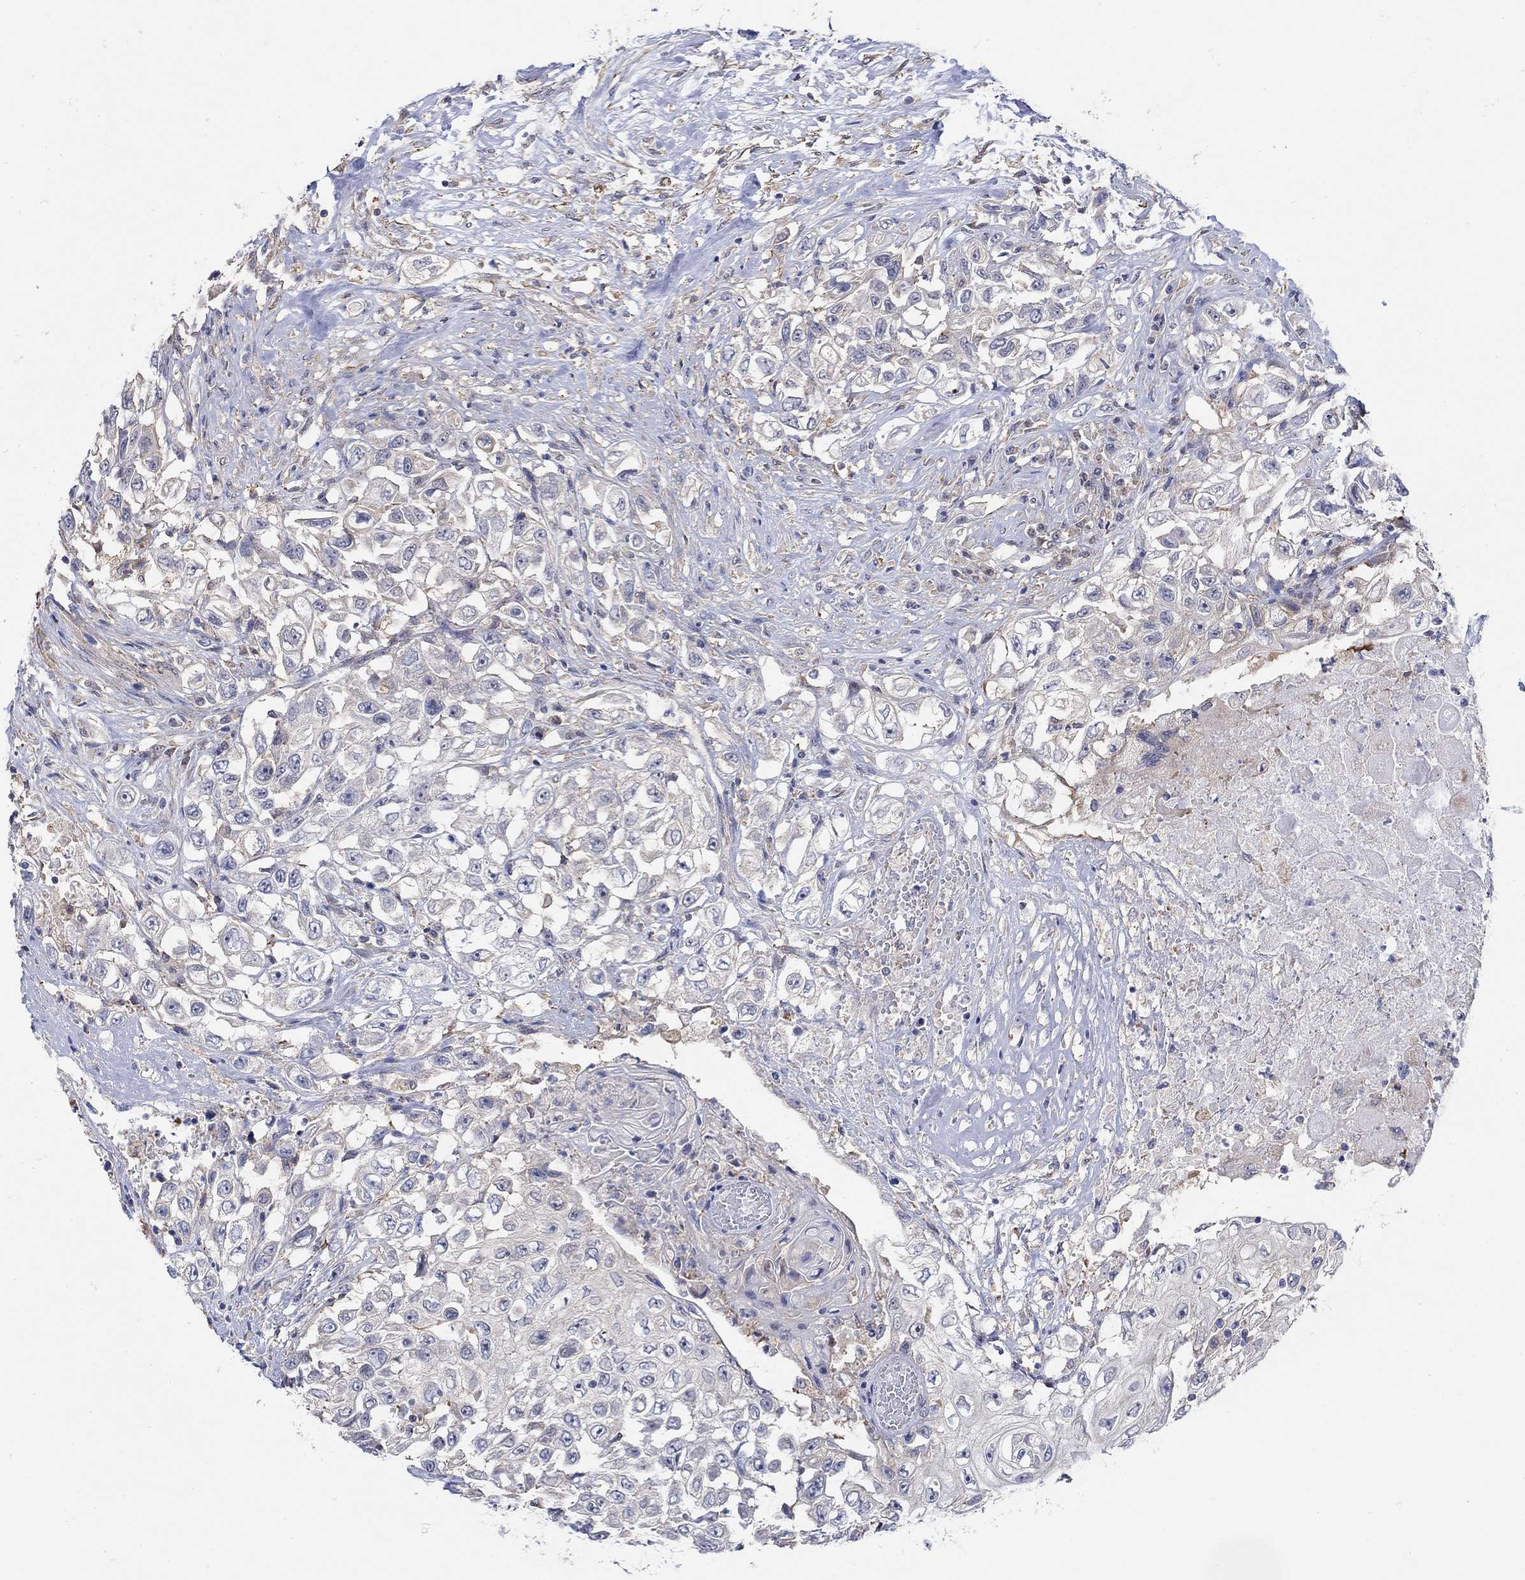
{"staining": {"intensity": "negative", "quantity": "none", "location": "none"}, "tissue": "urothelial cancer", "cell_type": "Tumor cells", "image_type": "cancer", "snomed": [{"axis": "morphology", "description": "Urothelial carcinoma, High grade"}, {"axis": "topography", "description": "Urinary bladder"}], "caption": "Tumor cells are negative for protein expression in human urothelial cancer. (Stains: DAB immunohistochemistry (IHC) with hematoxylin counter stain, Microscopy: brightfield microscopy at high magnification).", "gene": "TEKT3", "patient": {"sex": "female", "age": 56}}